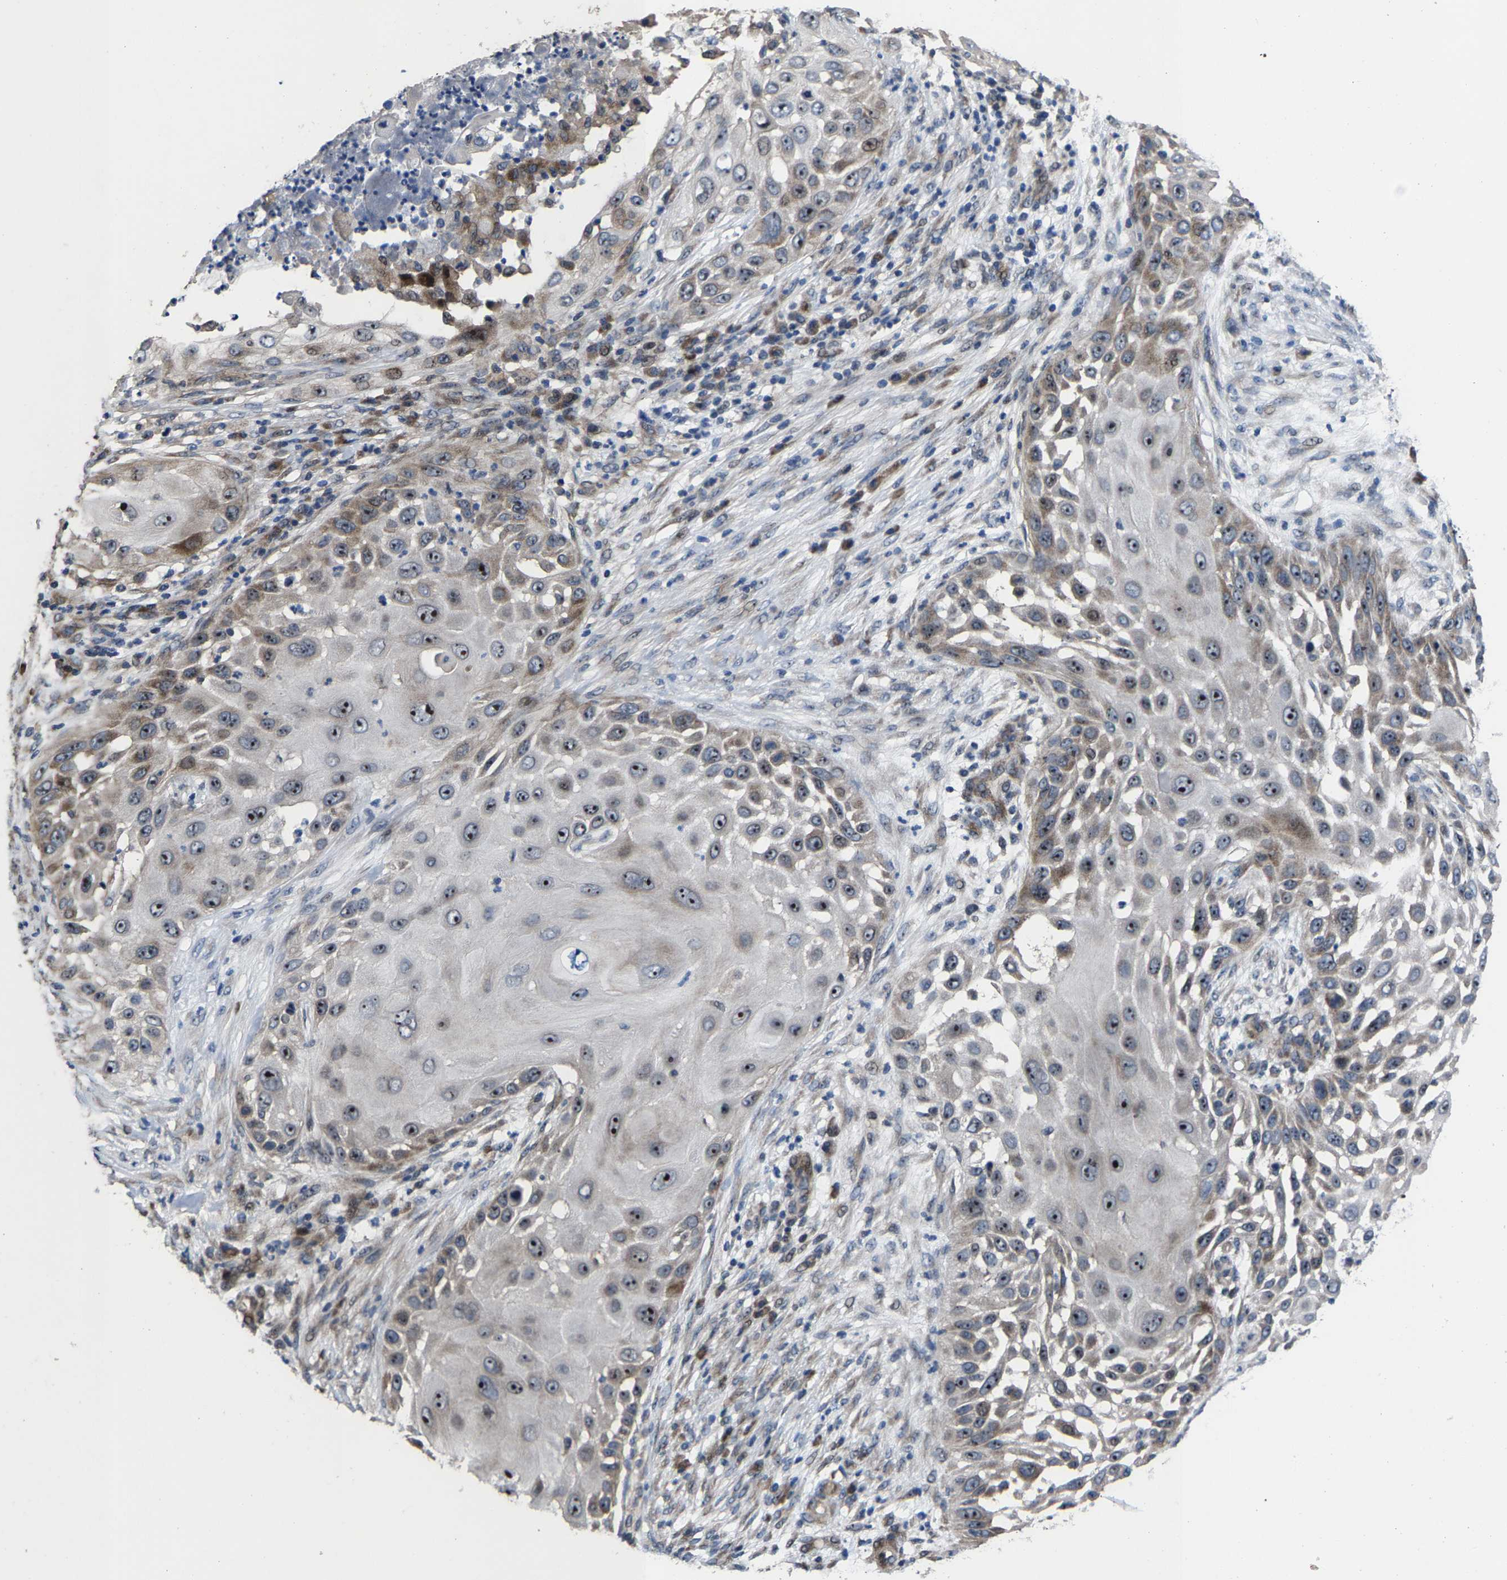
{"staining": {"intensity": "moderate", "quantity": ">75%", "location": "cytoplasmic/membranous,nuclear"}, "tissue": "skin cancer", "cell_type": "Tumor cells", "image_type": "cancer", "snomed": [{"axis": "morphology", "description": "Squamous cell carcinoma, NOS"}, {"axis": "topography", "description": "Skin"}], "caption": "Immunohistochemistry histopathology image of skin cancer (squamous cell carcinoma) stained for a protein (brown), which exhibits medium levels of moderate cytoplasmic/membranous and nuclear positivity in approximately >75% of tumor cells.", "gene": "HAUS6", "patient": {"sex": "female", "age": 44}}